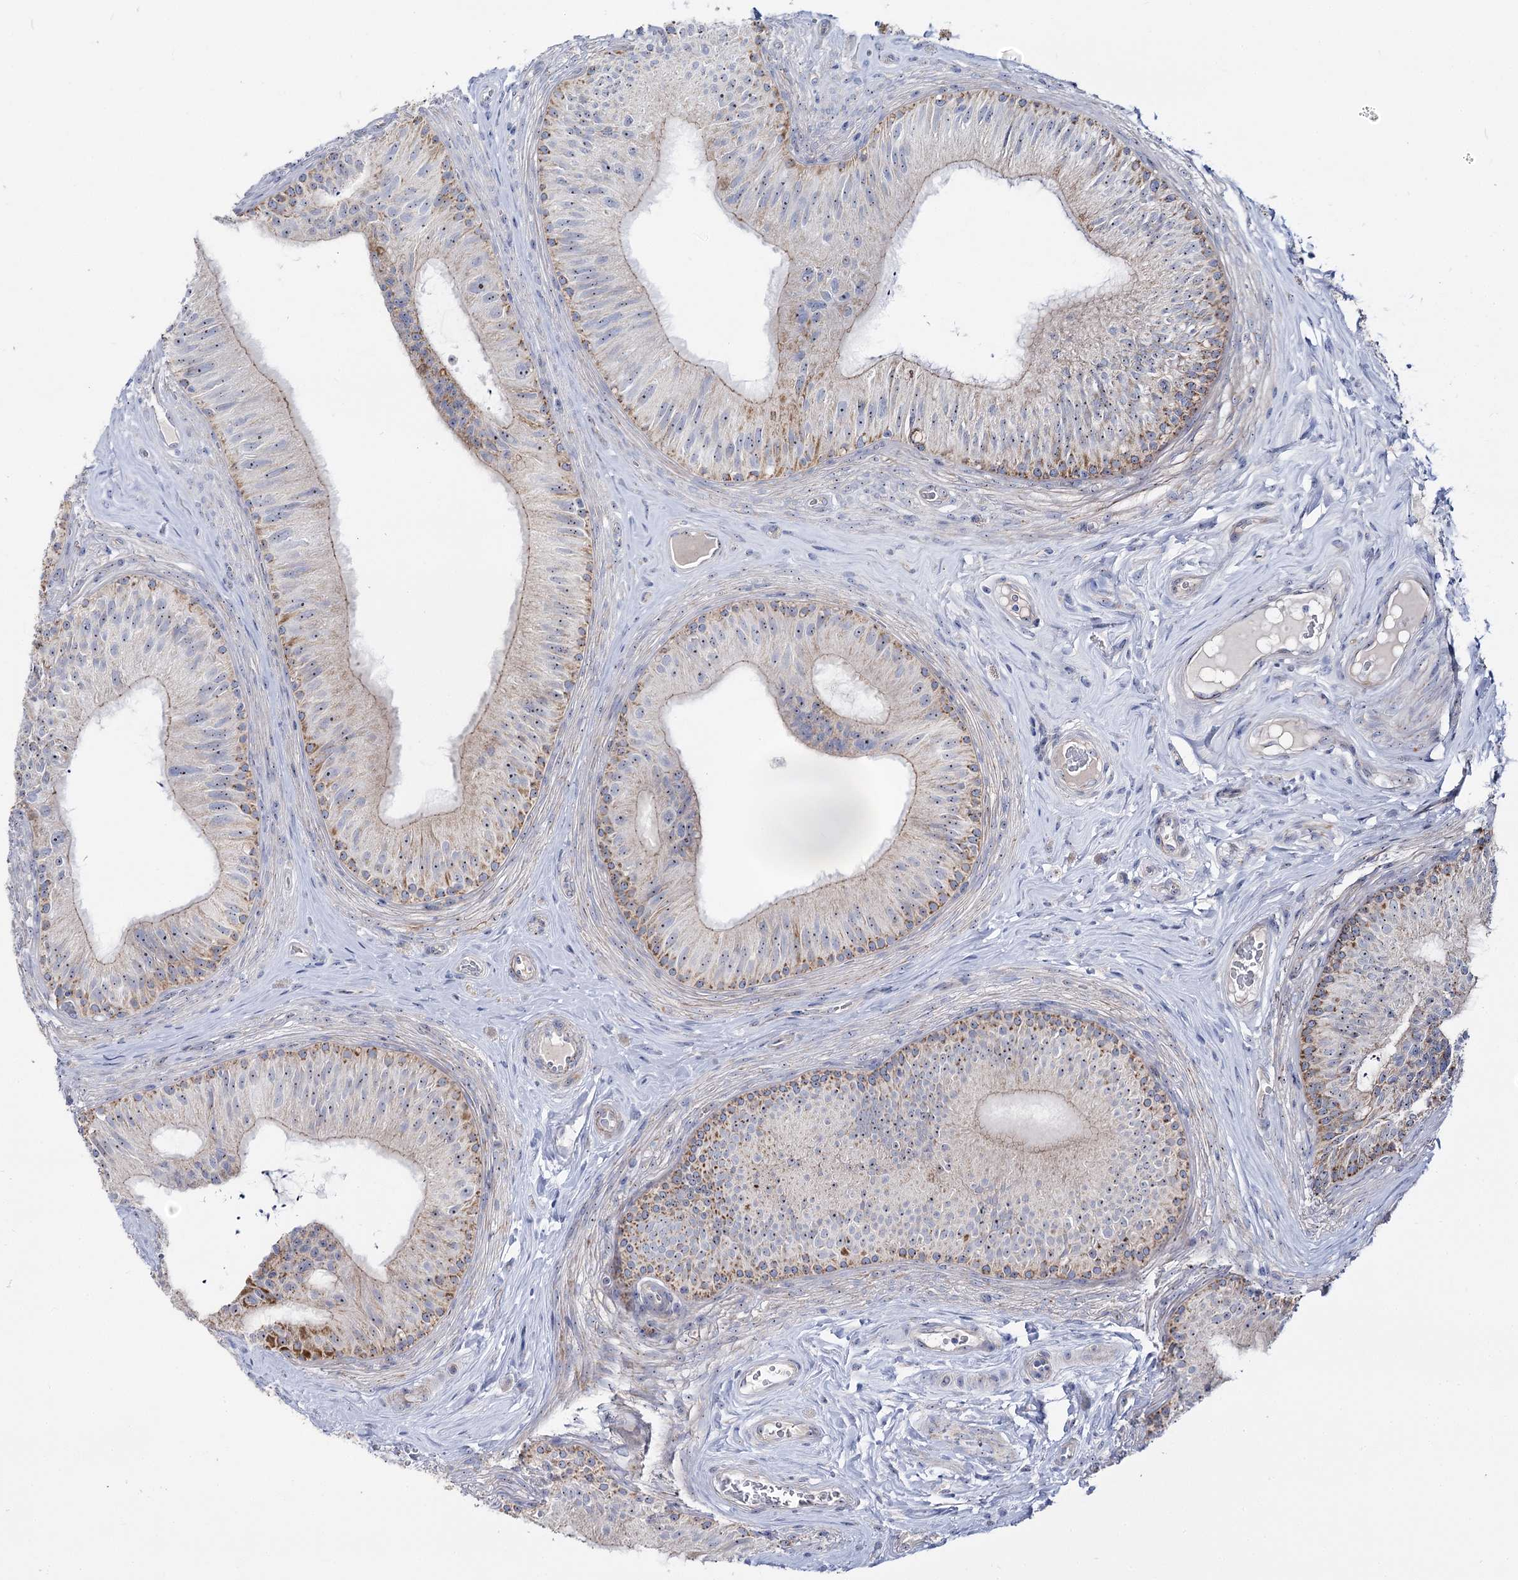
{"staining": {"intensity": "moderate", "quantity": "25%-75%", "location": "cytoplasmic/membranous,nuclear"}, "tissue": "epididymis", "cell_type": "Glandular cells", "image_type": "normal", "snomed": [{"axis": "morphology", "description": "Normal tissue, NOS"}, {"axis": "topography", "description": "Epididymis"}], "caption": "Protein expression analysis of benign epididymis shows moderate cytoplasmic/membranous,nuclear staining in approximately 25%-75% of glandular cells.", "gene": "SUOX", "patient": {"sex": "male", "age": 46}}